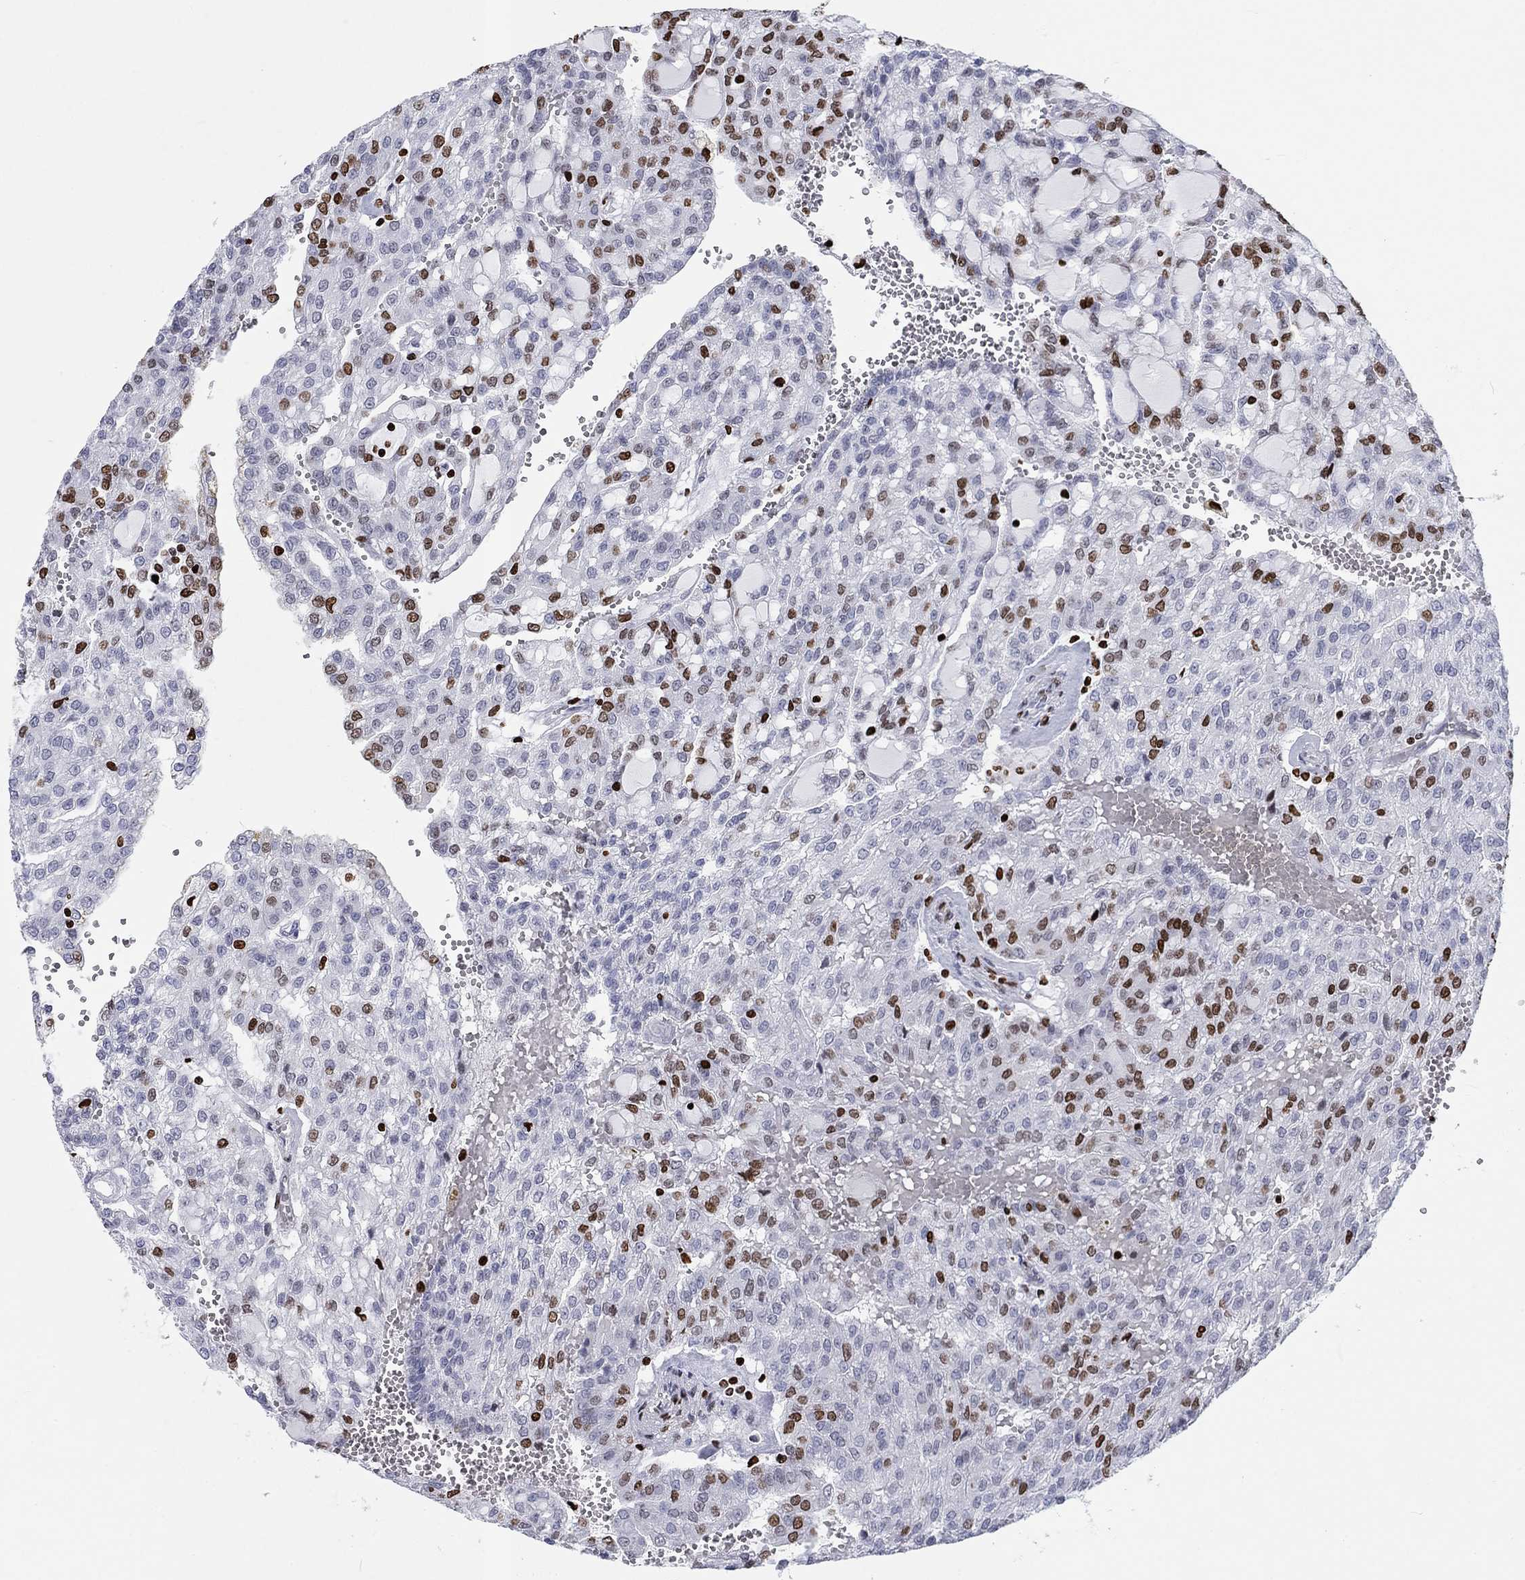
{"staining": {"intensity": "strong", "quantity": "<25%", "location": "nuclear"}, "tissue": "renal cancer", "cell_type": "Tumor cells", "image_type": "cancer", "snomed": [{"axis": "morphology", "description": "Adenocarcinoma, NOS"}, {"axis": "topography", "description": "Kidney"}], "caption": "A brown stain highlights strong nuclear expression of a protein in renal cancer (adenocarcinoma) tumor cells. (DAB IHC with brightfield microscopy, high magnification).", "gene": "H1-5", "patient": {"sex": "male", "age": 63}}